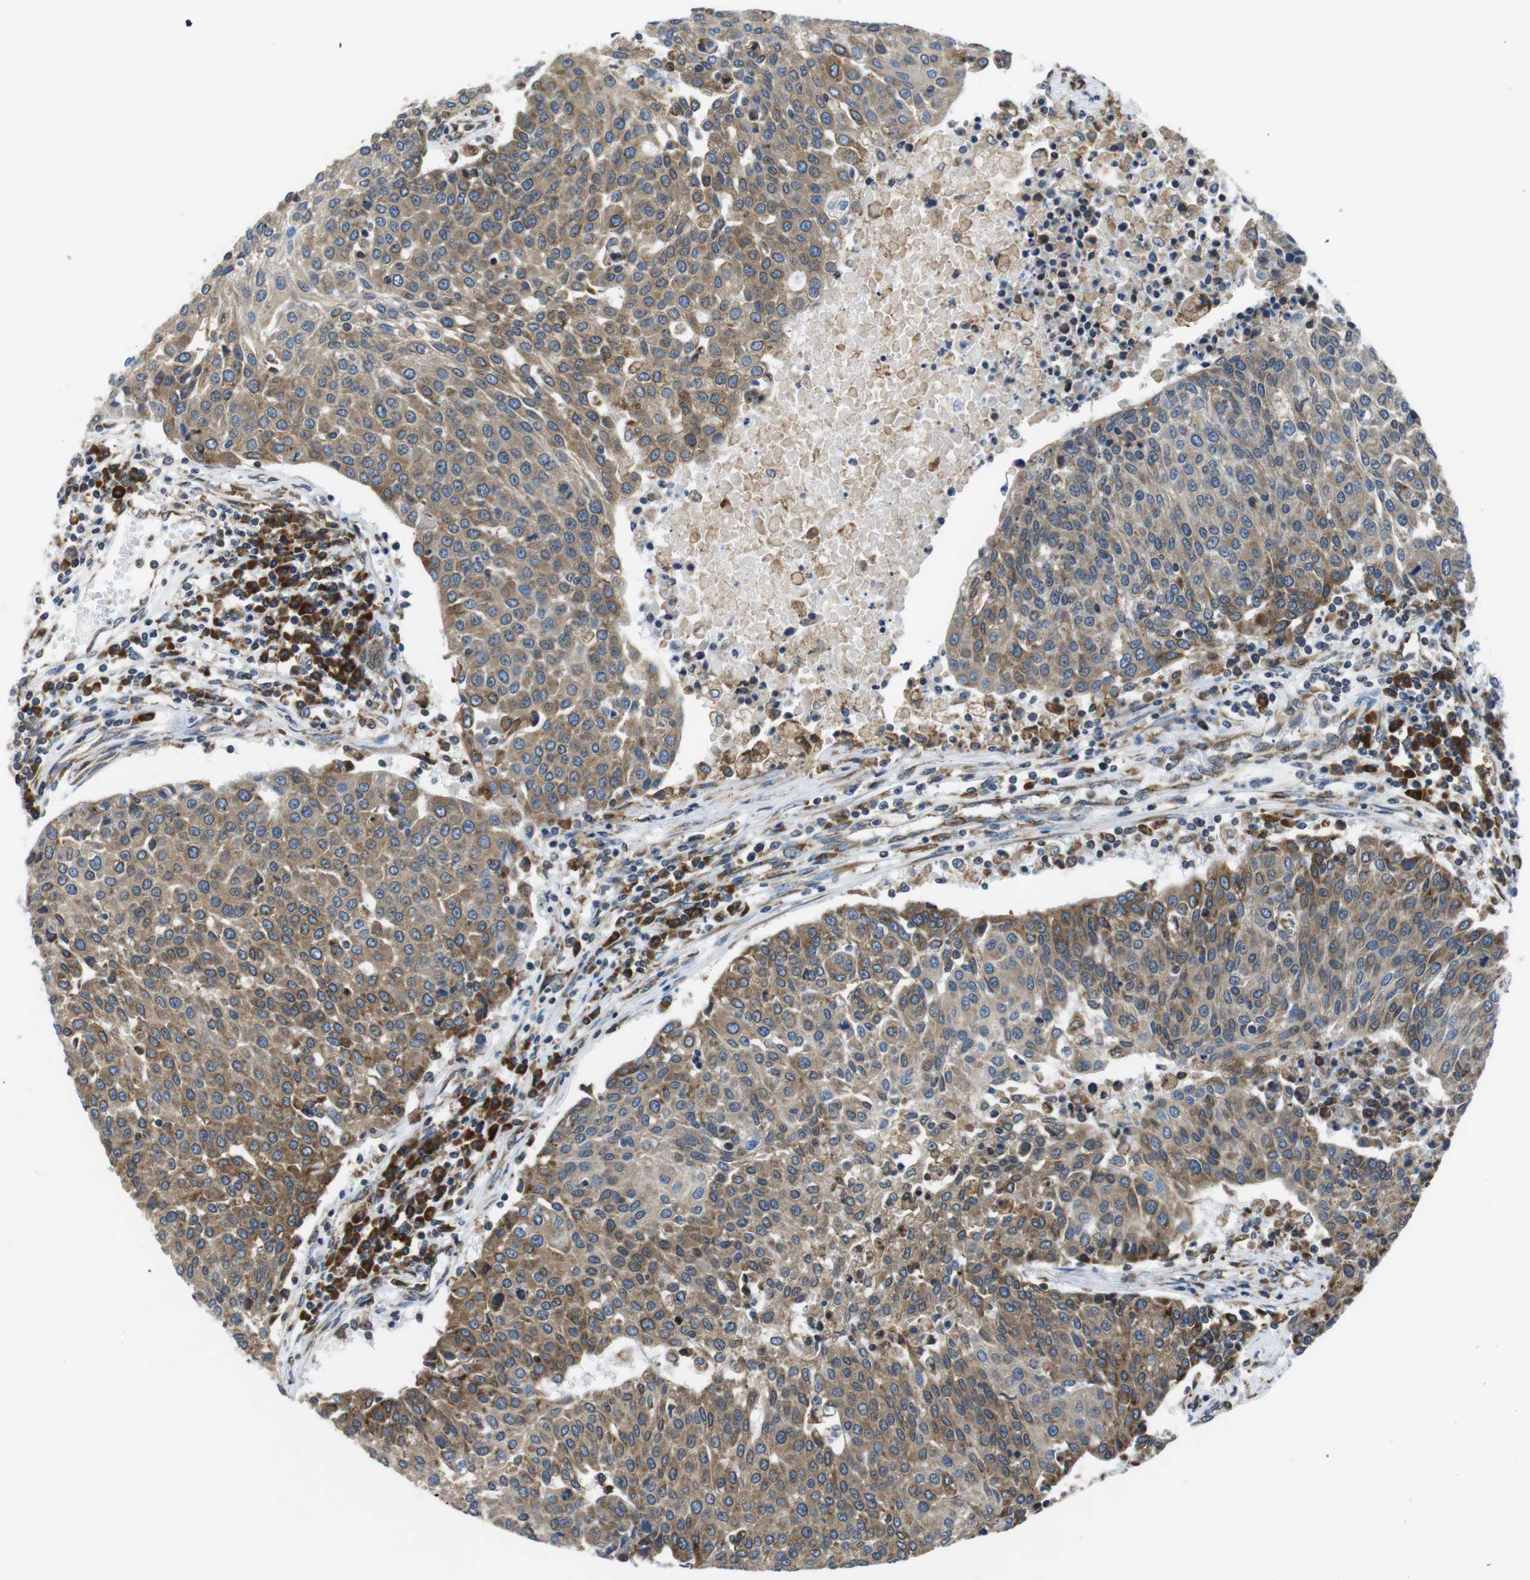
{"staining": {"intensity": "moderate", "quantity": ">75%", "location": "cytoplasmic/membranous"}, "tissue": "urothelial cancer", "cell_type": "Tumor cells", "image_type": "cancer", "snomed": [{"axis": "morphology", "description": "Urothelial carcinoma, High grade"}, {"axis": "topography", "description": "Urinary bladder"}], "caption": "Immunohistochemistry histopathology image of neoplastic tissue: high-grade urothelial carcinoma stained using immunohistochemistry exhibits medium levels of moderate protein expression localized specifically in the cytoplasmic/membranous of tumor cells, appearing as a cytoplasmic/membranous brown color.", "gene": "UGGT1", "patient": {"sex": "female", "age": 85}}